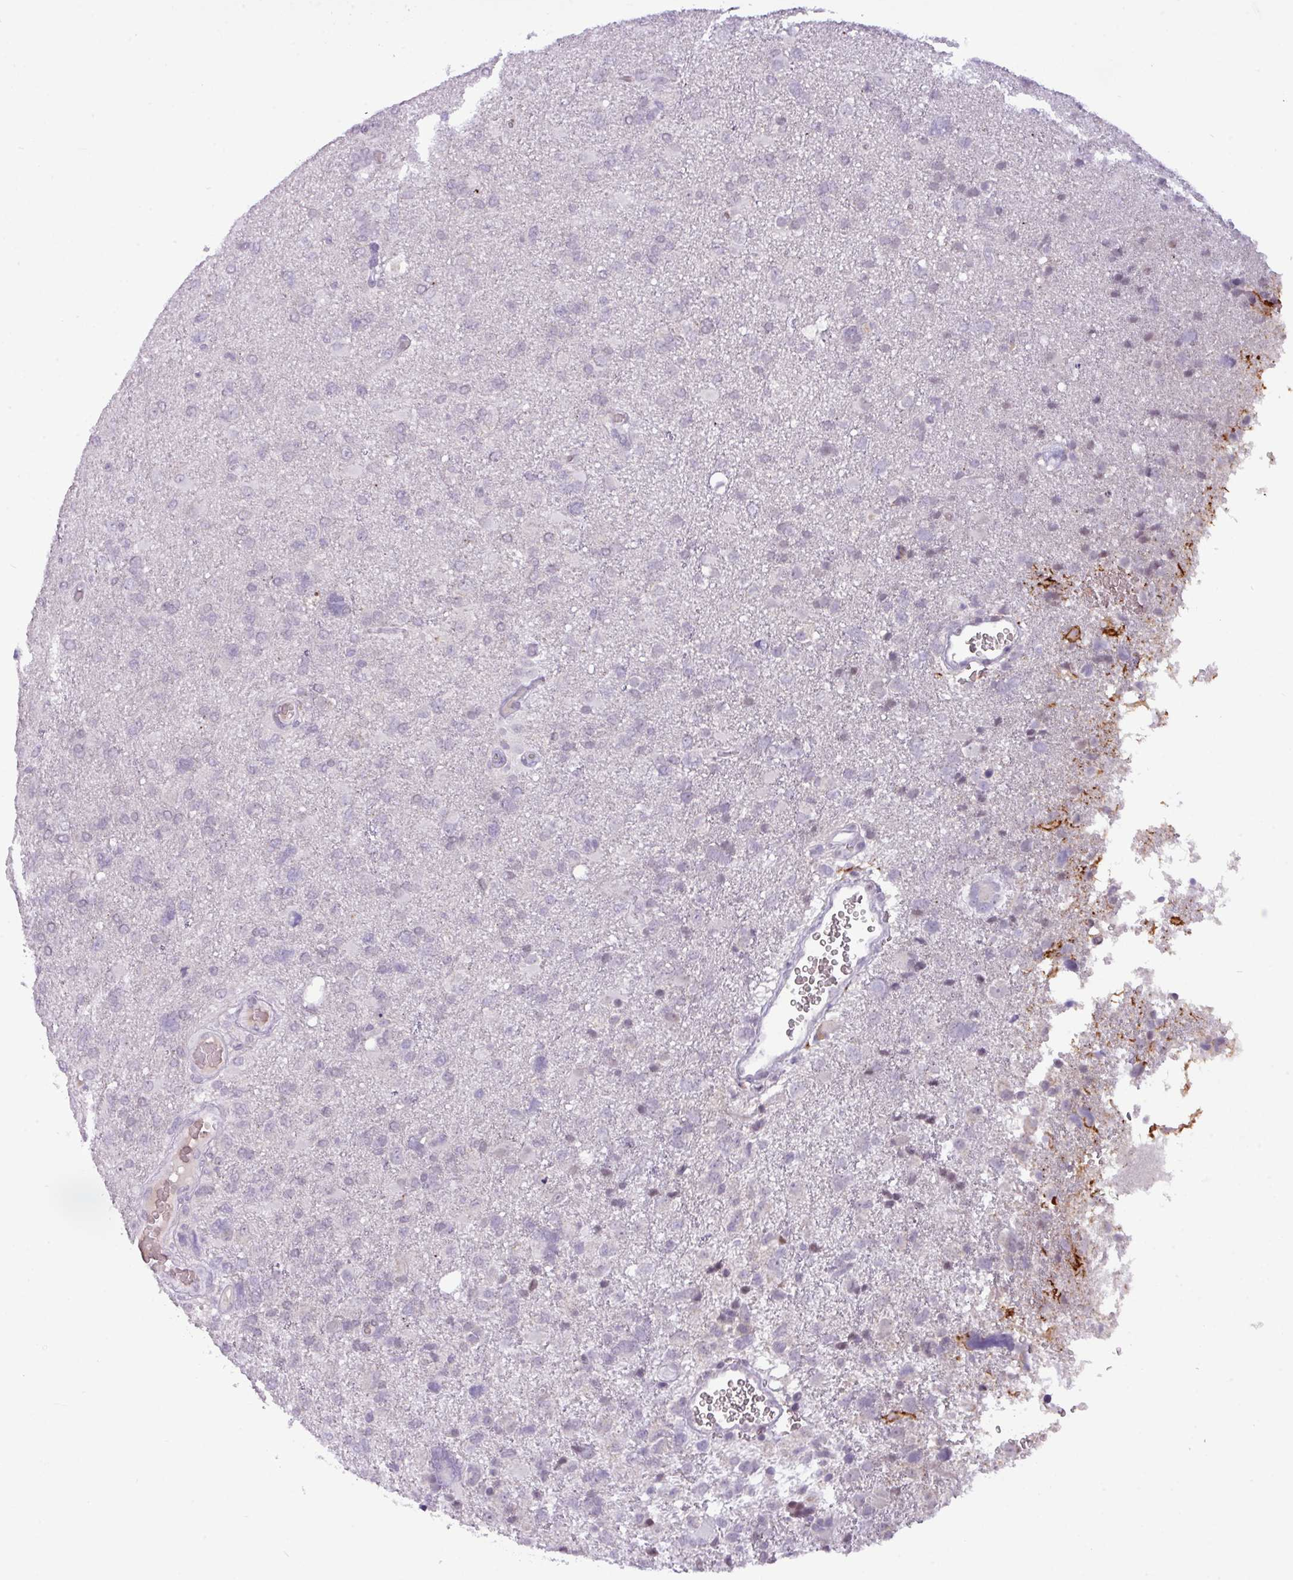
{"staining": {"intensity": "negative", "quantity": "none", "location": "none"}, "tissue": "glioma", "cell_type": "Tumor cells", "image_type": "cancer", "snomed": [{"axis": "morphology", "description": "Glioma, malignant, High grade"}, {"axis": "topography", "description": "Brain"}], "caption": "The immunohistochemistry (IHC) image has no significant positivity in tumor cells of malignant glioma (high-grade) tissue. (DAB (3,3'-diaminobenzidine) immunohistochemistry visualized using brightfield microscopy, high magnification).", "gene": "SLC66A2", "patient": {"sex": "male", "age": 61}}